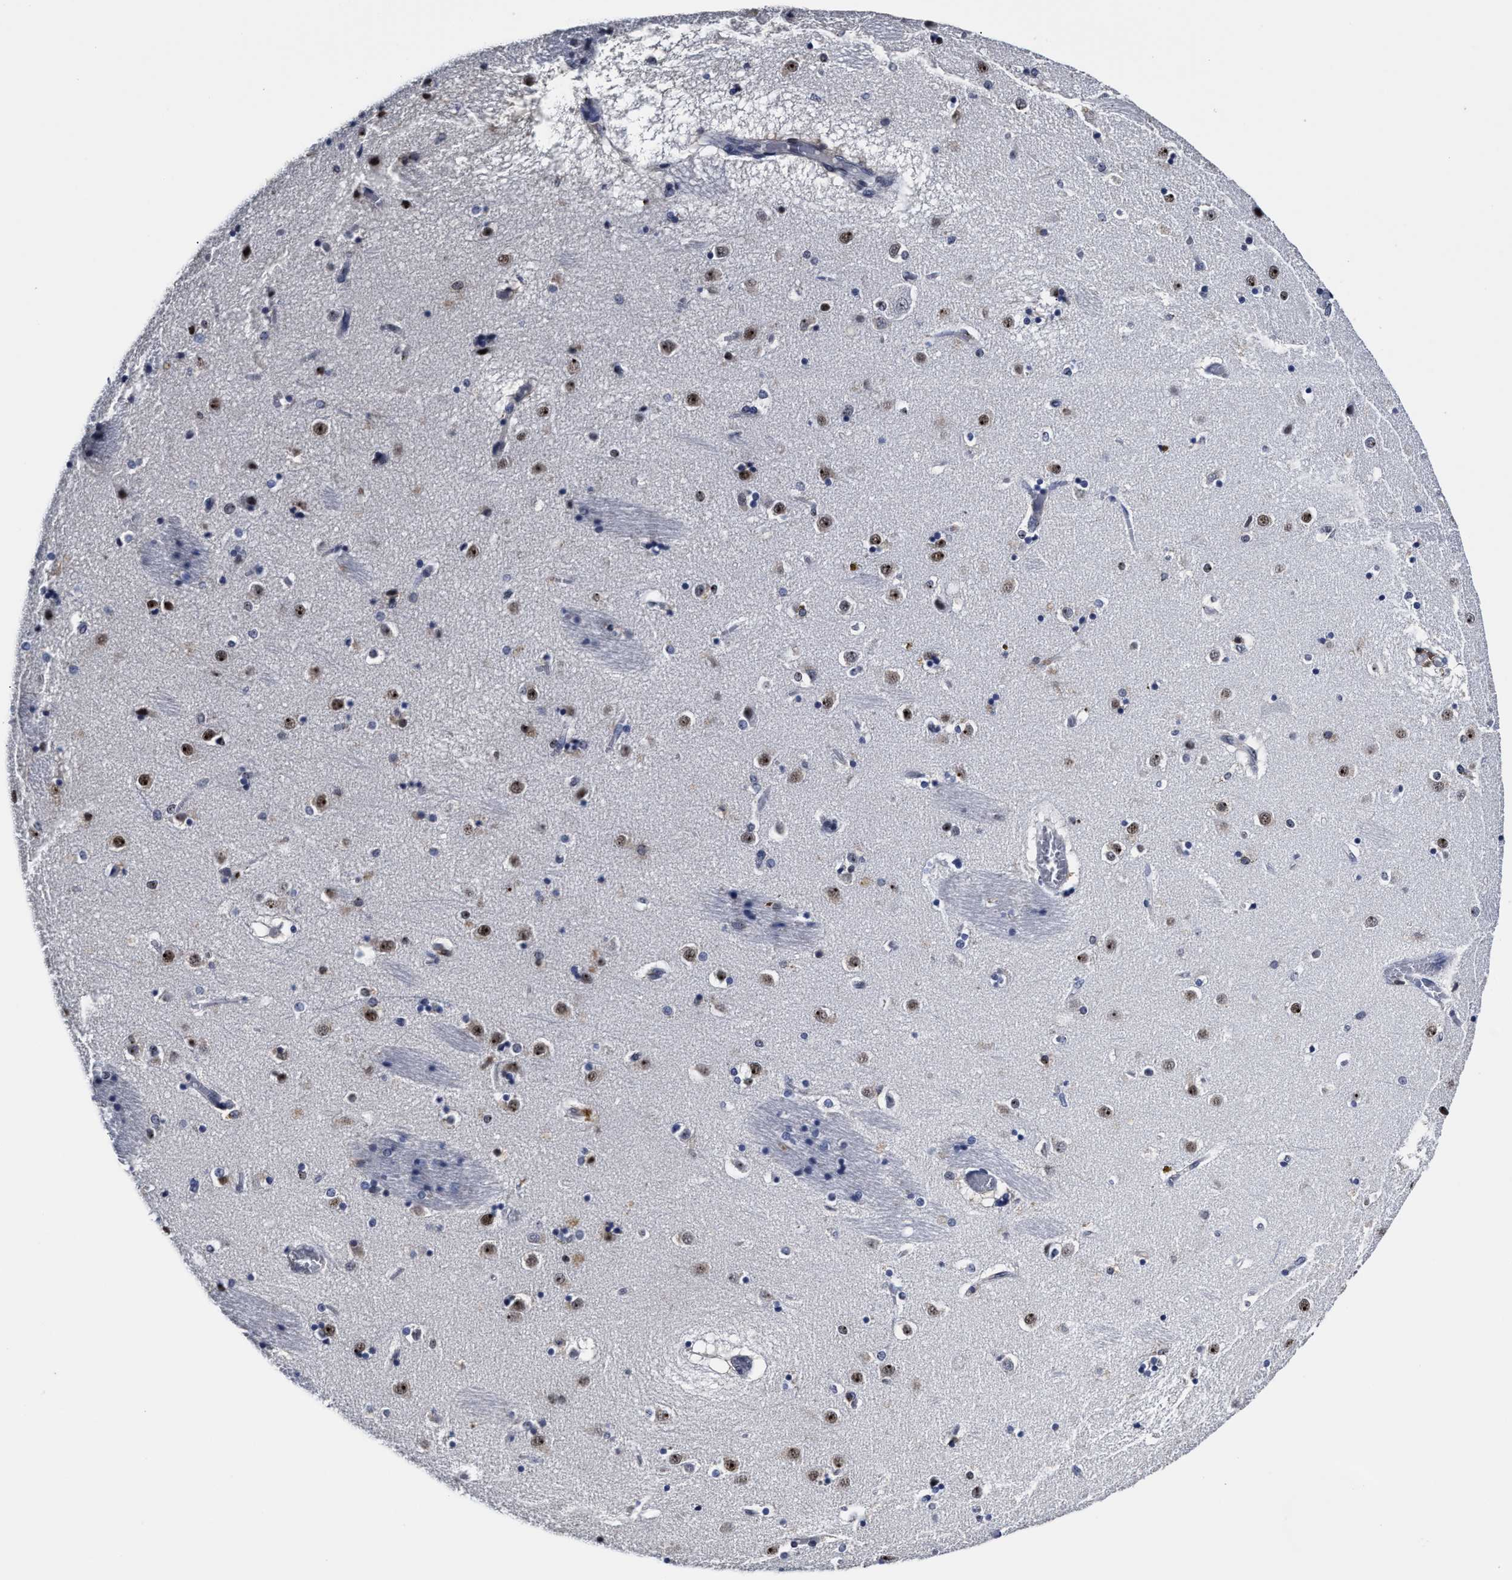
{"staining": {"intensity": "negative", "quantity": "none", "location": "none"}, "tissue": "caudate", "cell_type": "Glial cells", "image_type": "normal", "snomed": [{"axis": "morphology", "description": "Normal tissue, NOS"}, {"axis": "topography", "description": "Lateral ventricle wall"}], "caption": "Immunohistochemical staining of benign caudate displays no significant positivity in glial cells. (Brightfield microscopy of DAB (3,3'-diaminobenzidine) immunohistochemistry (IHC) at high magnification).", "gene": "PRPF4B", "patient": {"sex": "male", "age": 70}}